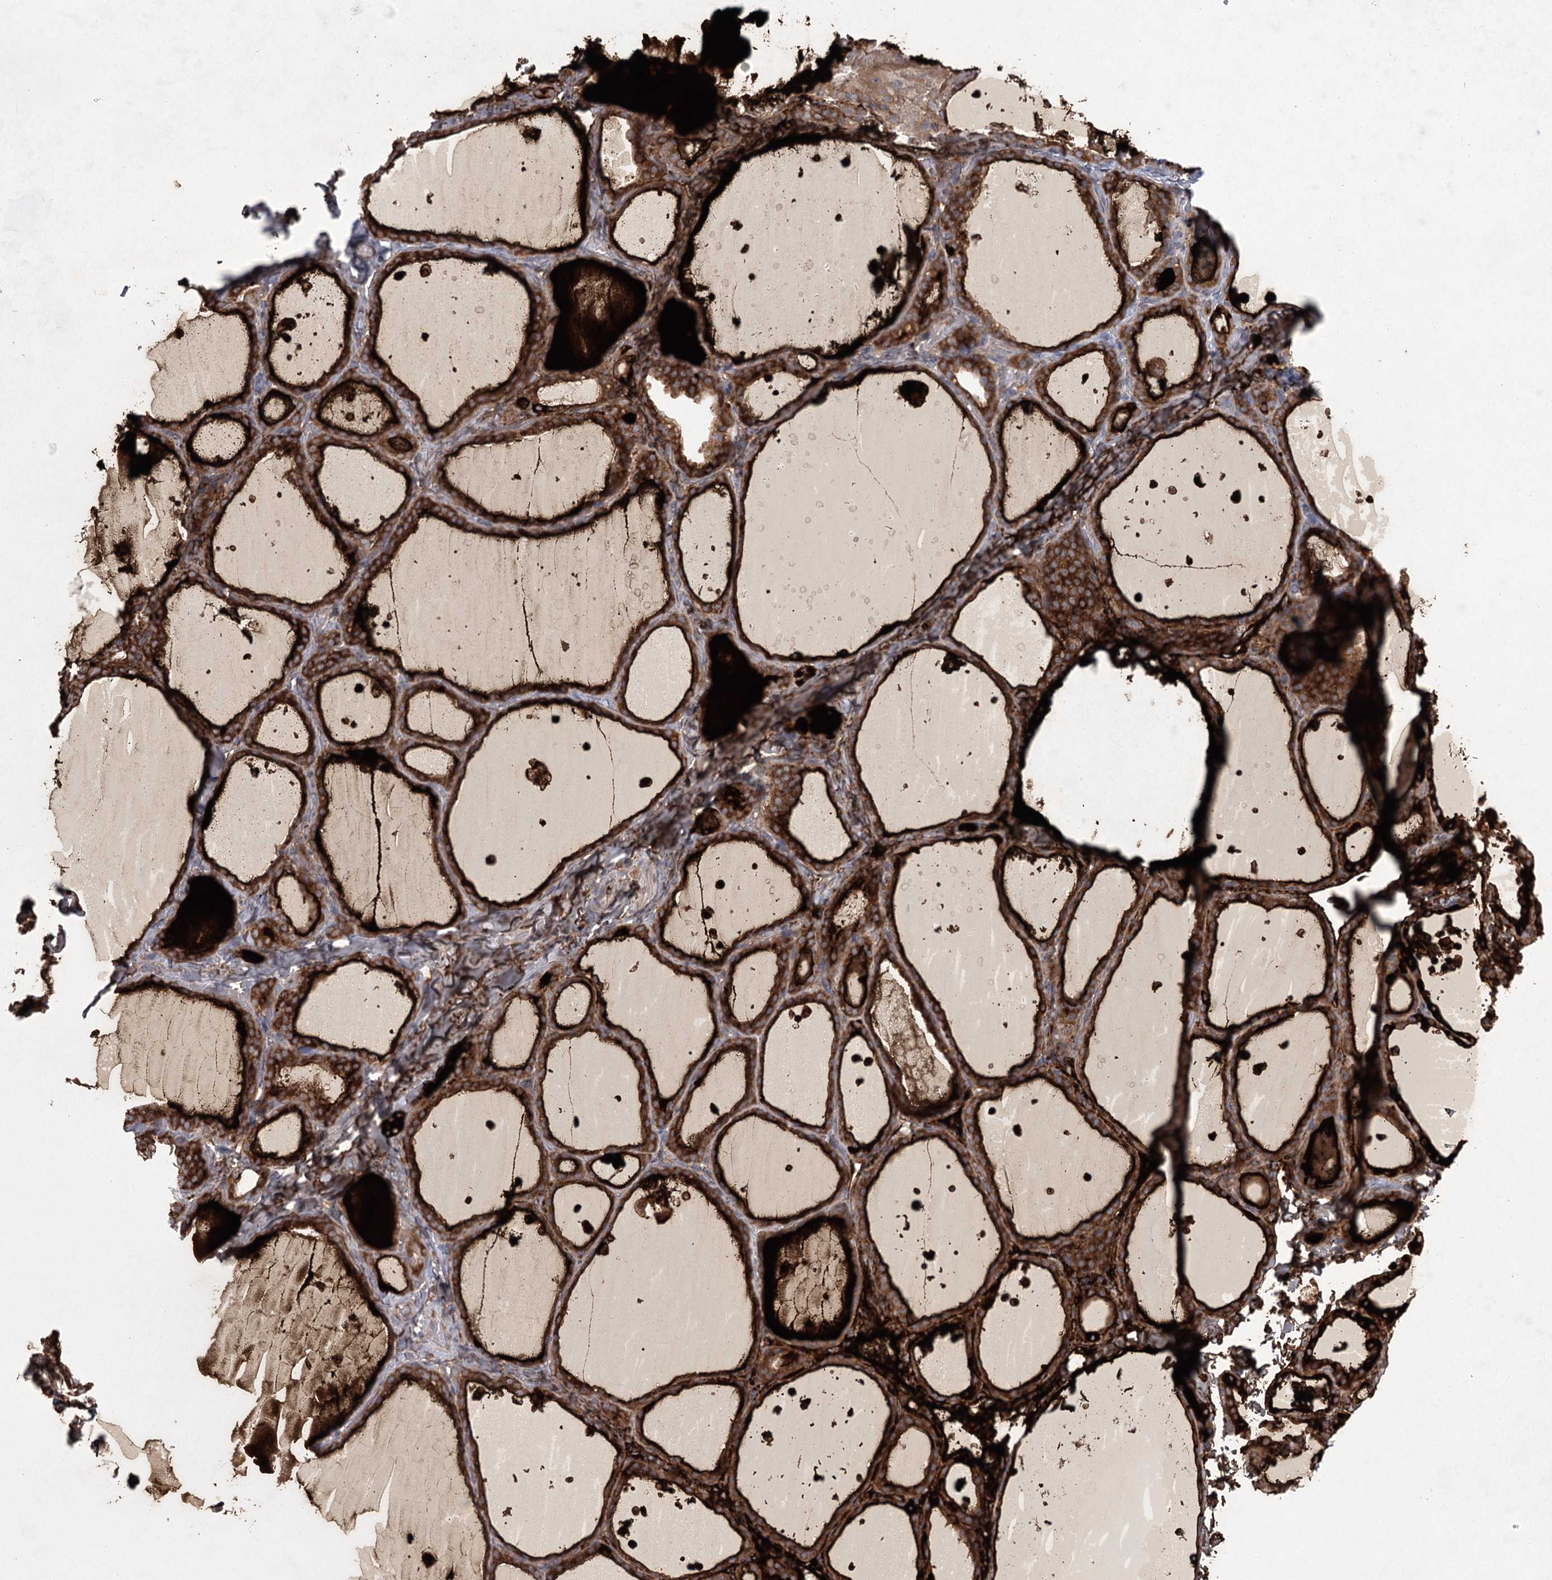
{"staining": {"intensity": "strong", "quantity": ">75%", "location": "cytoplasmic/membranous"}, "tissue": "thyroid gland", "cell_type": "Glandular cells", "image_type": "normal", "snomed": [{"axis": "morphology", "description": "Normal tissue, NOS"}, {"axis": "topography", "description": "Thyroid gland"}], "caption": "A histopathology image showing strong cytoplasmic/membranous staining in approximately >75% of glandular cells in benign thyroid gland, as visualized by brown immunohistochemical staining.", "gene": "EIF3A", "patient": {"sex": "female", "age": 44}}